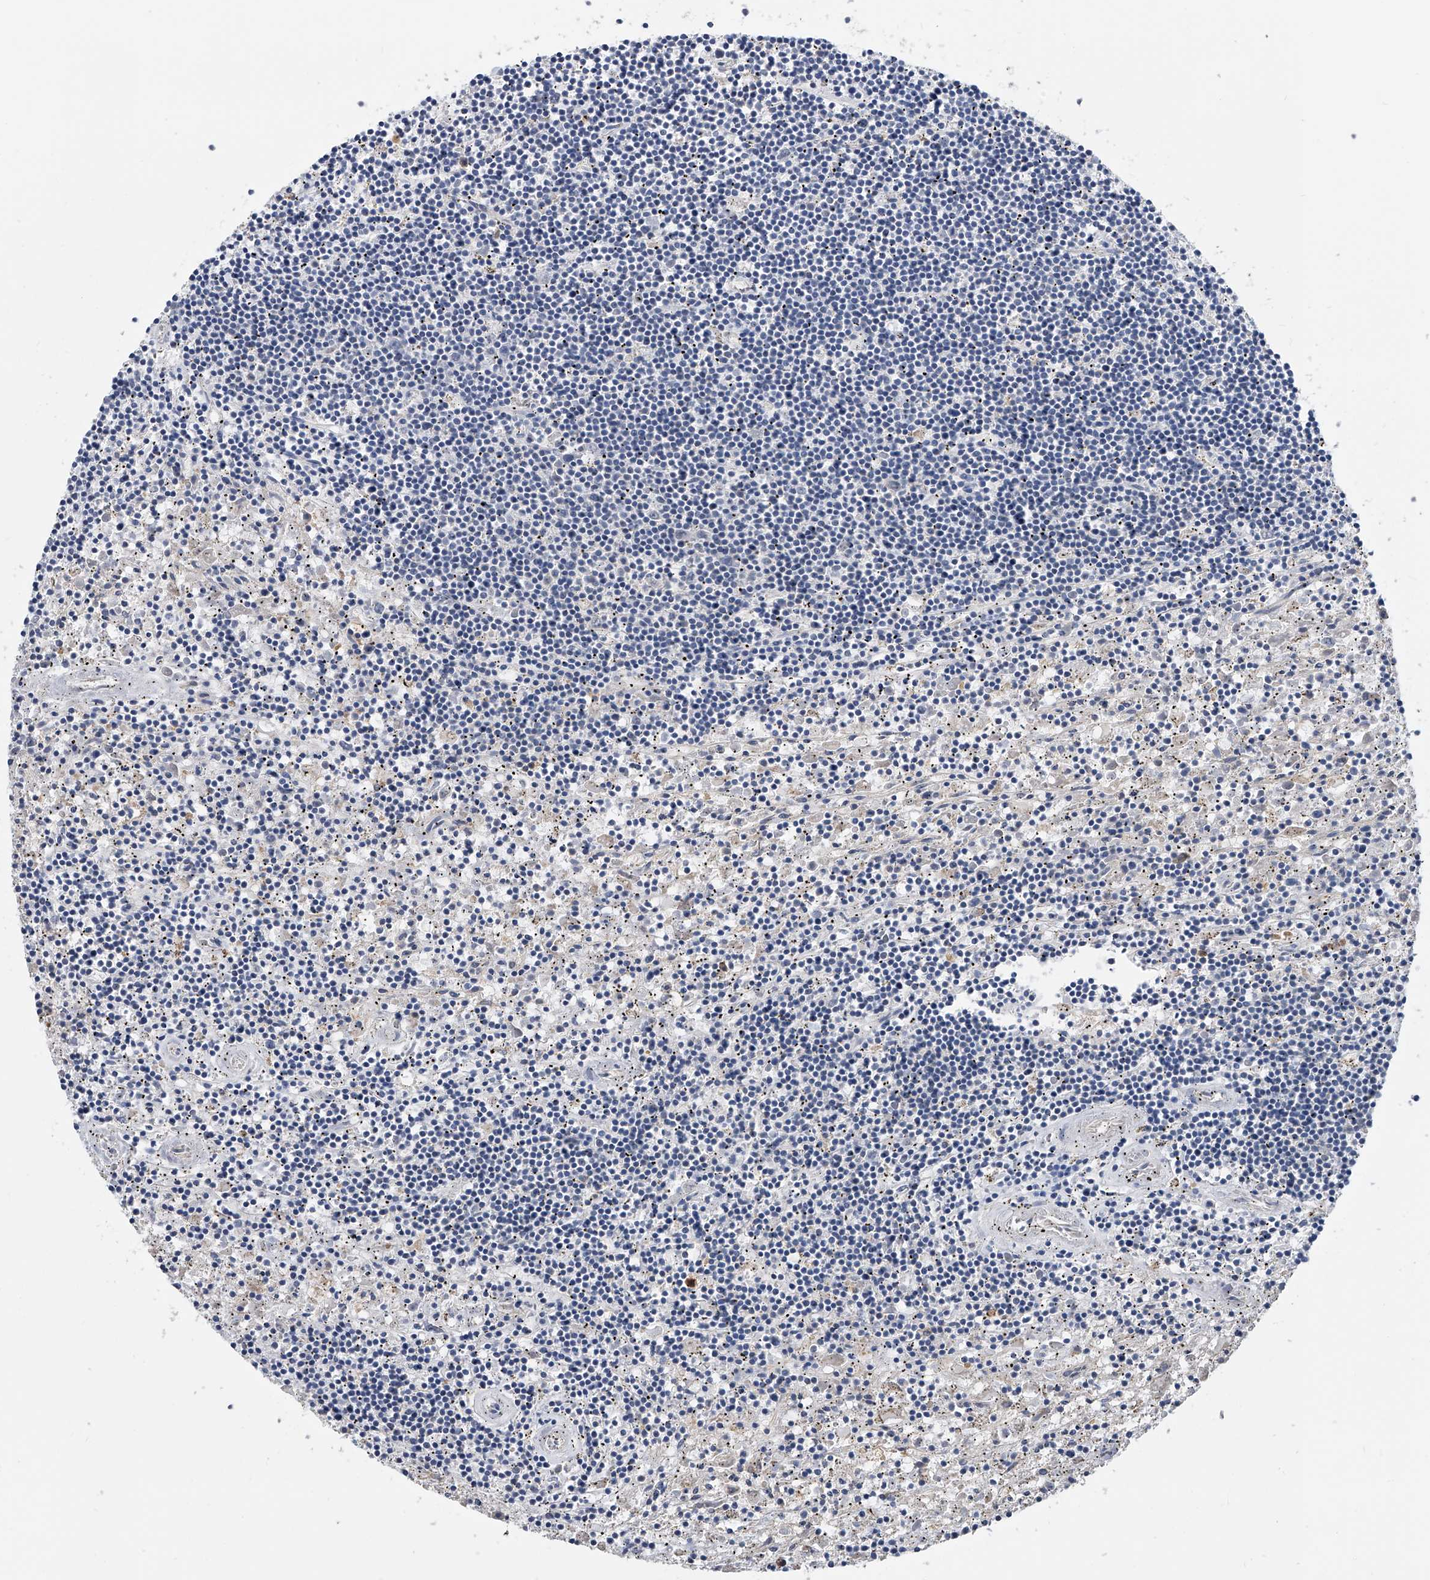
{"staining": {"intensity": "negative", "quantity": "none", "location": "none"}, "tissue": "lymphoma", "cell_type": "Tumor cells", "image_type": "cancer", "snomed": [{"axis": "morphology", "description": "Malignant lymphoma, non-Hodgkin's type, Low grade"}, {"axis": "topography", "description": "Spleen"}], "caption": "DAB (3,3'-diaminobenzidine) immunohistochemical staining of human malignant lymphoma, non-Hodgkin's type (low-grade) reveals no significant staining in tumor cells. (DAB (3,3'-diaminobenzidine) immunohistochemistry (IHC), high magnification).", "gene": "PGM3", "patient": {"sex": "male", "age": 76}}